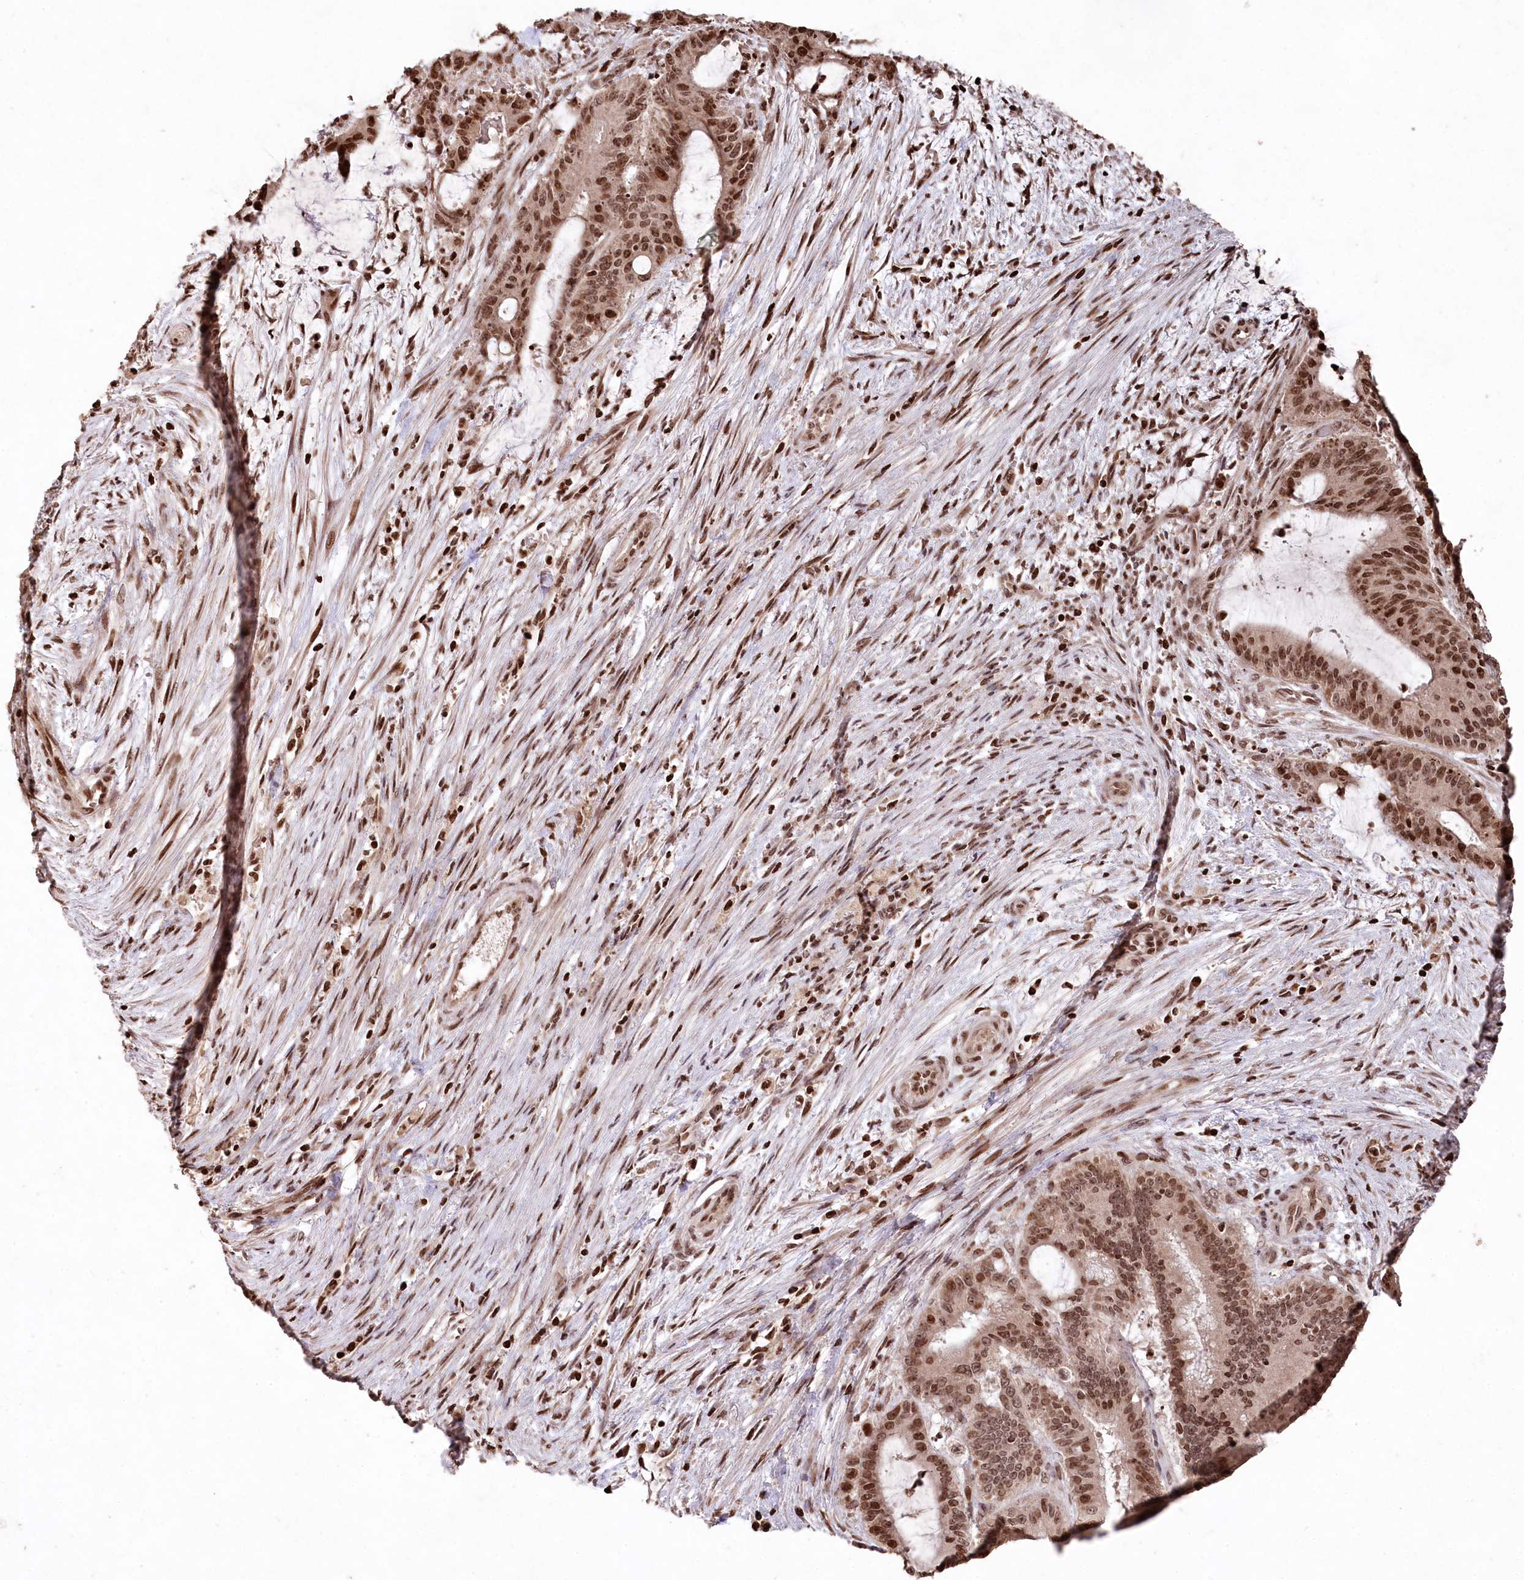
{"staining": {"intensity": "strong", "quantity": ">75%", "location": "nuclear"}, "tissue": "liver cancer", "cell_type": "Tumor cells", "image_type": "cancer", "snomed": [{"axis": "morphology", "description": "Normal tissue, NOS"}, {"axis": "morphology", "description": "Cholangiocarcinoma"}, {"axis": "topography", "description": "Liver"}, {"axis": "topography", "description": "Peripheral nerve tissue"}], "caption": "Immunohistochemical staining of human liver cancer (cholangiocarcinoma) displays strong nuclear protein staining in approximately >75% of tumor cells. (Stains: DAB in brown, nuclei in blue, Microscopy: brightfield microscopy at high magnification).", "gene": "CCSER2", "patient": {"sex": "female", "age": 73}}